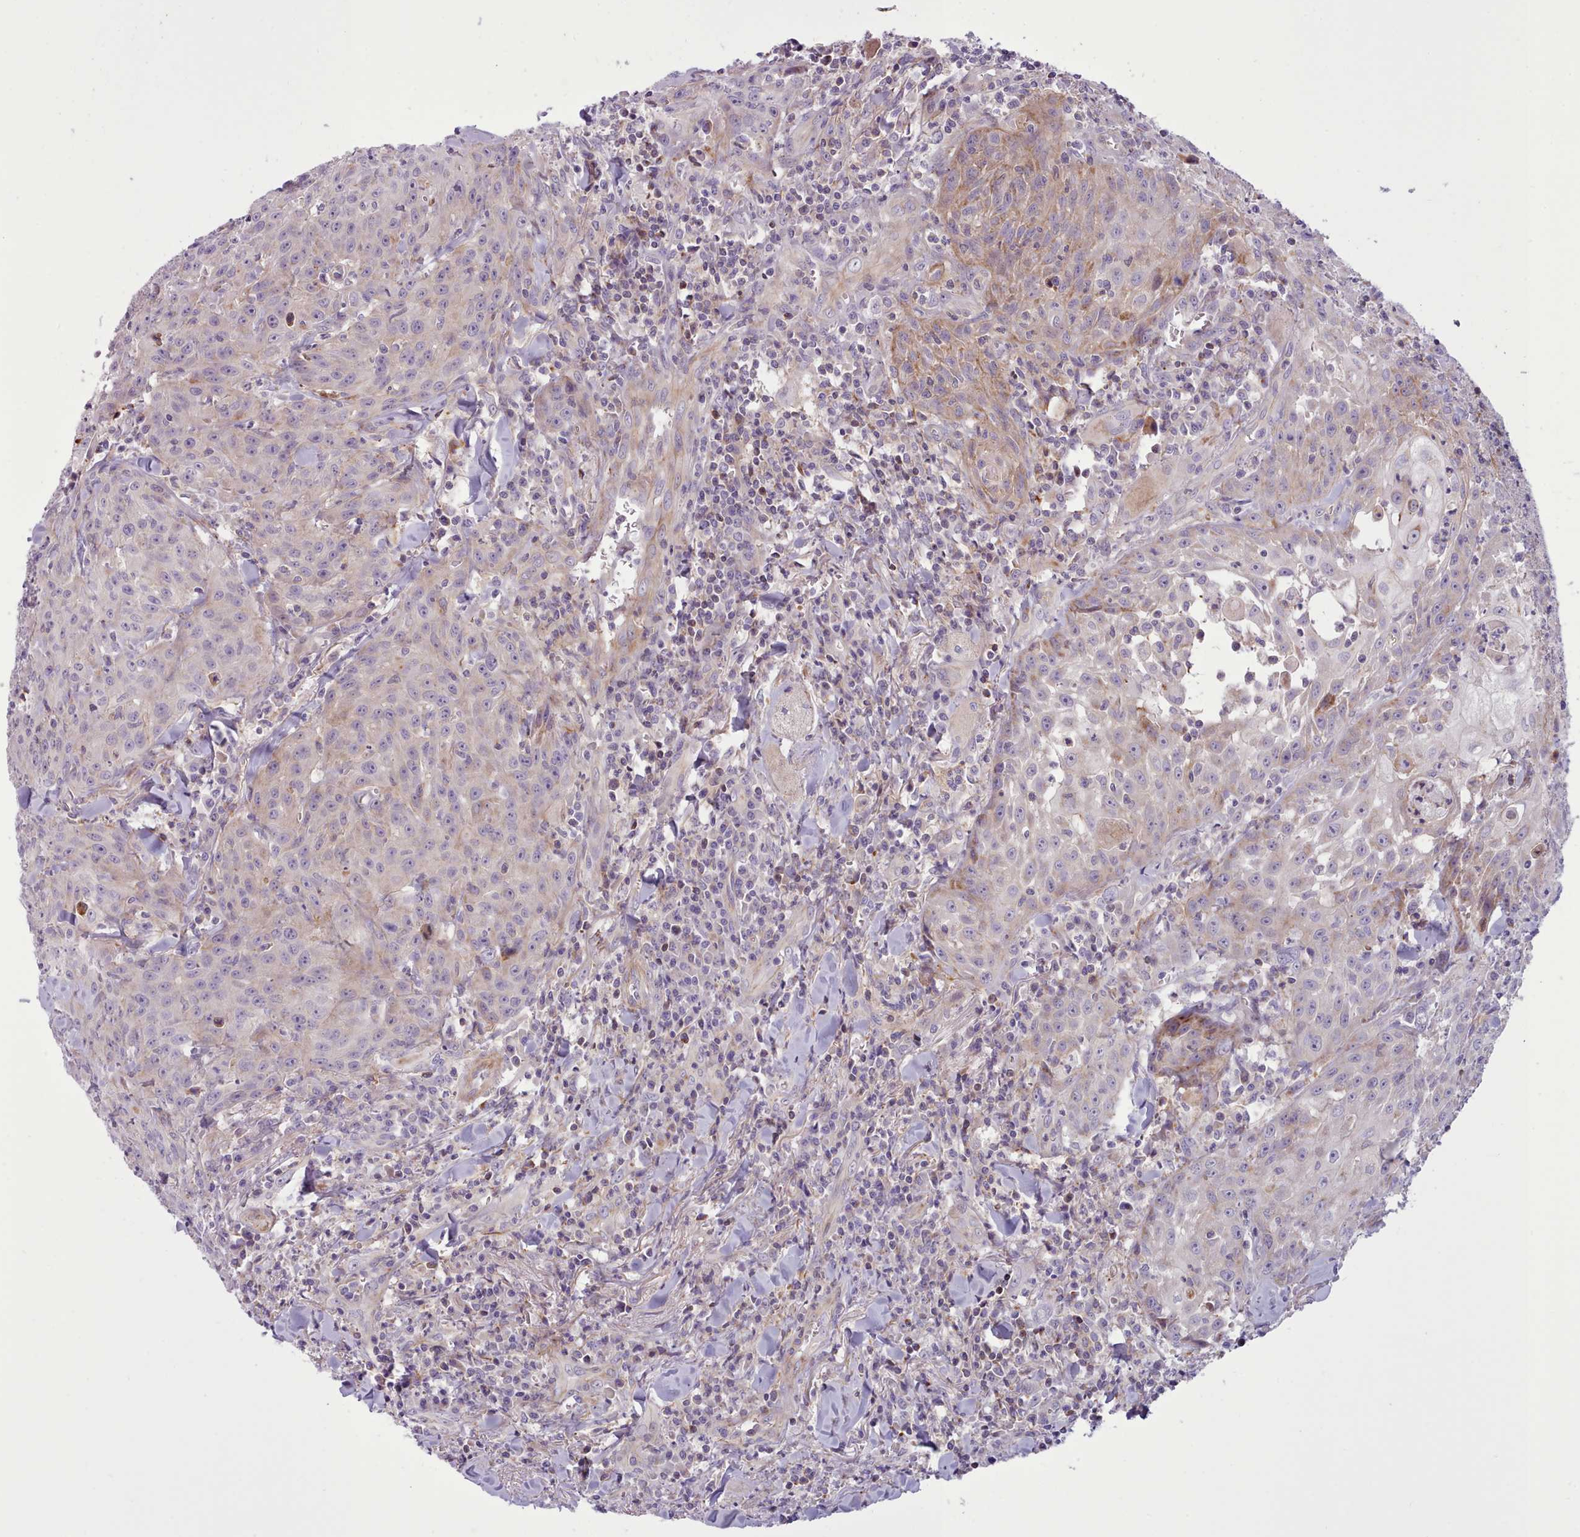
{"staining": {"intensity": "weak", "quantity": "<25%", "location": "cytoplasmic/membranous"}, "tissue": "head and neck cancer", "cell_type": "Tumor cells", "image_type": "cancer", "snomed": [{"axis": "morphology", "description": "Normal tissue, NOS"}, {"axis": "morphology", "description": "Squamous cell carcinoma, NOS"}, {"axis": "topography", "description": "Oral tissue"}, {"axis": "topography", "description": "Head-Neck"}], "caption": "A histopathology image of human head and neck squamous cell carcinoma is negative for staining in tumor cells.", "gene": "TENT4B", "patient": {"sex": "female", "age": 70}}